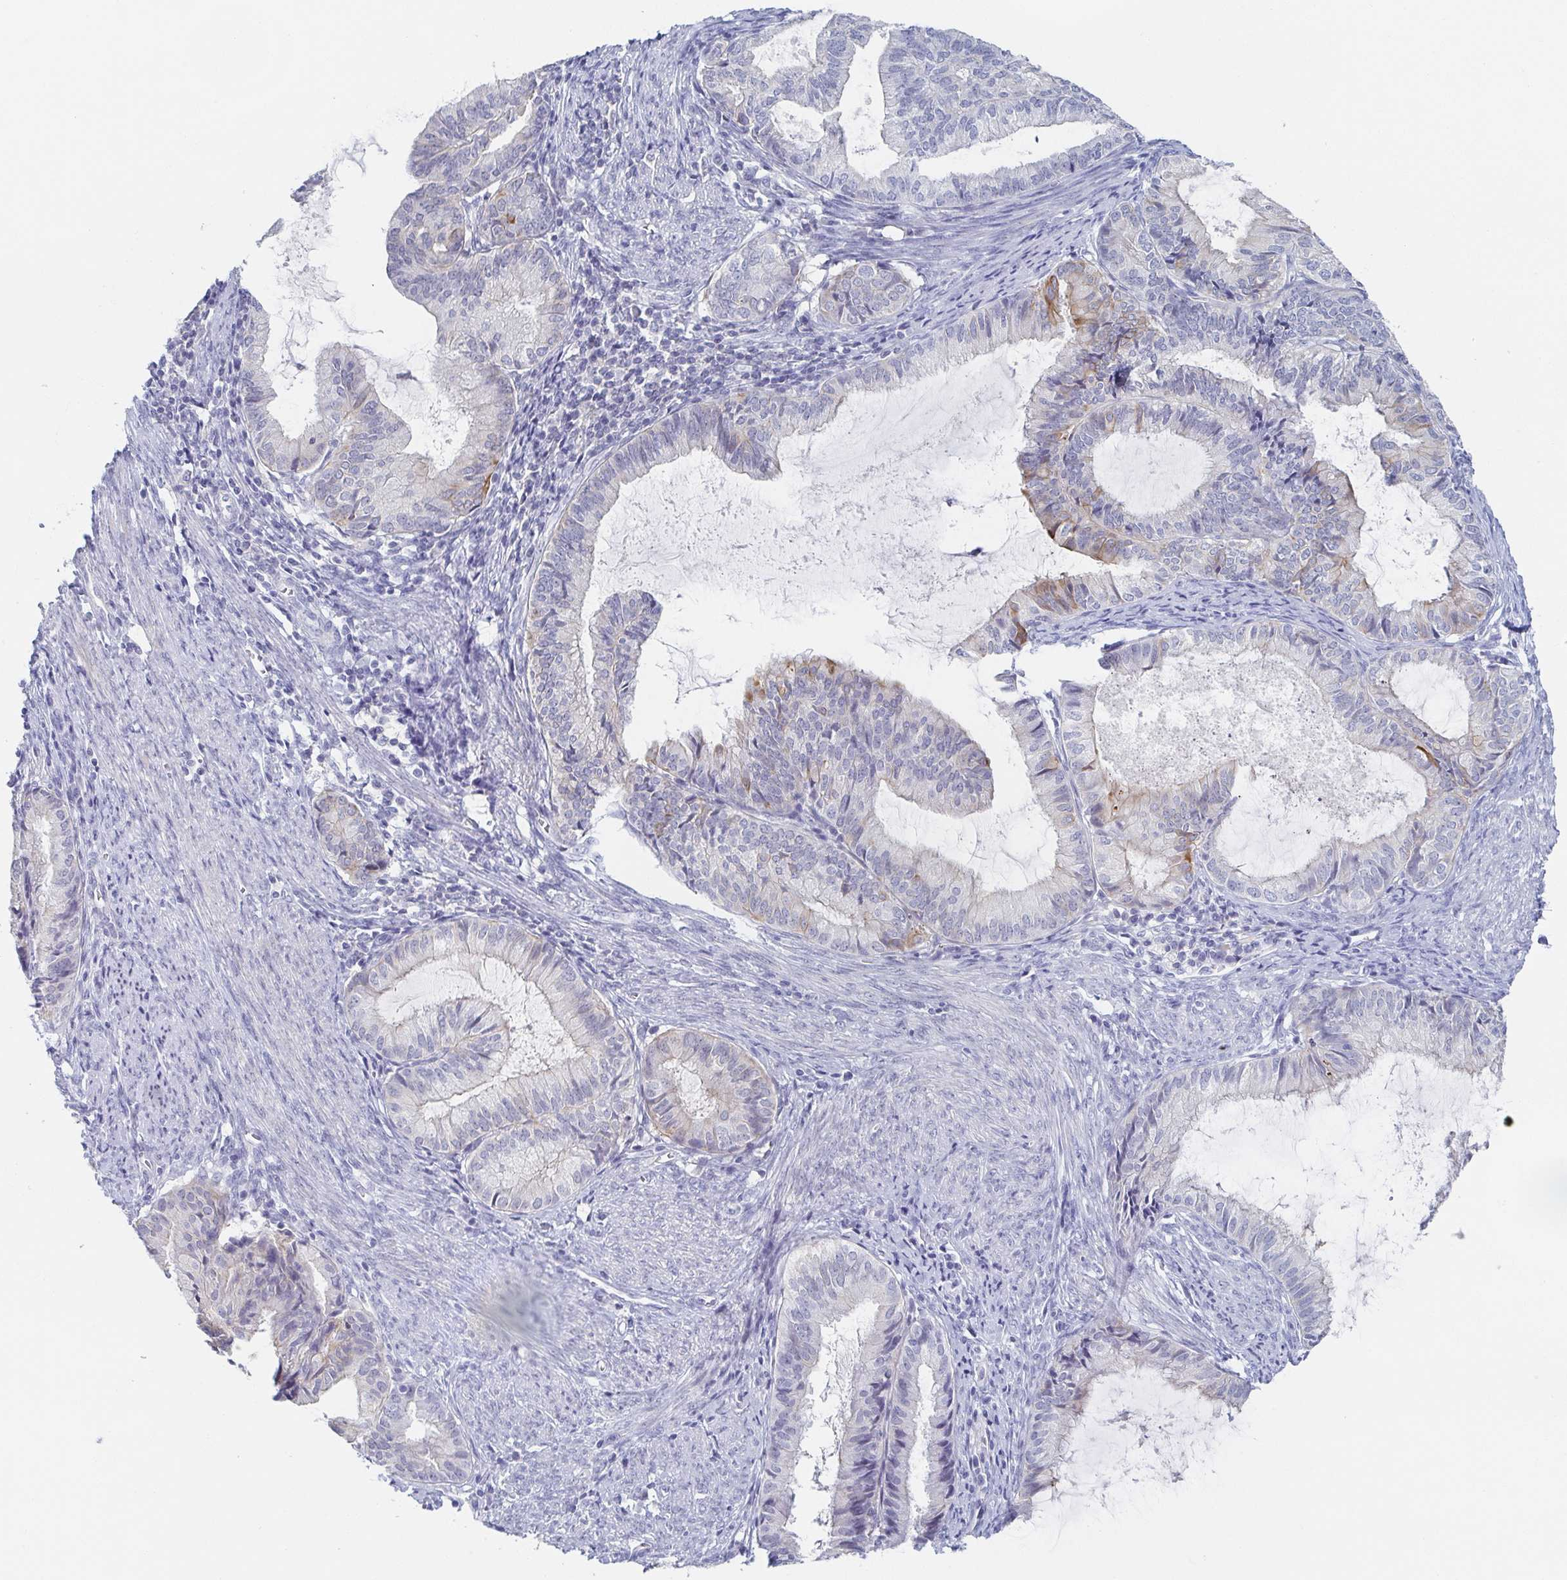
{"staining": {"intensity": "negative", "quantity": "none", "location": "none"}, "tissue": "endometrial cancer", "cell_type": "Tumor cells", "image_type": "cancer", "snomed": [{"axis": "morphology", "description": "Adenocarcinoma, NOS"}, {"axis": "topography", "description": "Endometrium"}], "caption": "Endometrial cancer (adenocarcinoma) stained for a protein using immunohistochemistry (IHC) demonstrates no expression tumor cells.", "gene": "RHOV", "patient": {"sex": "female", "age": 86}}